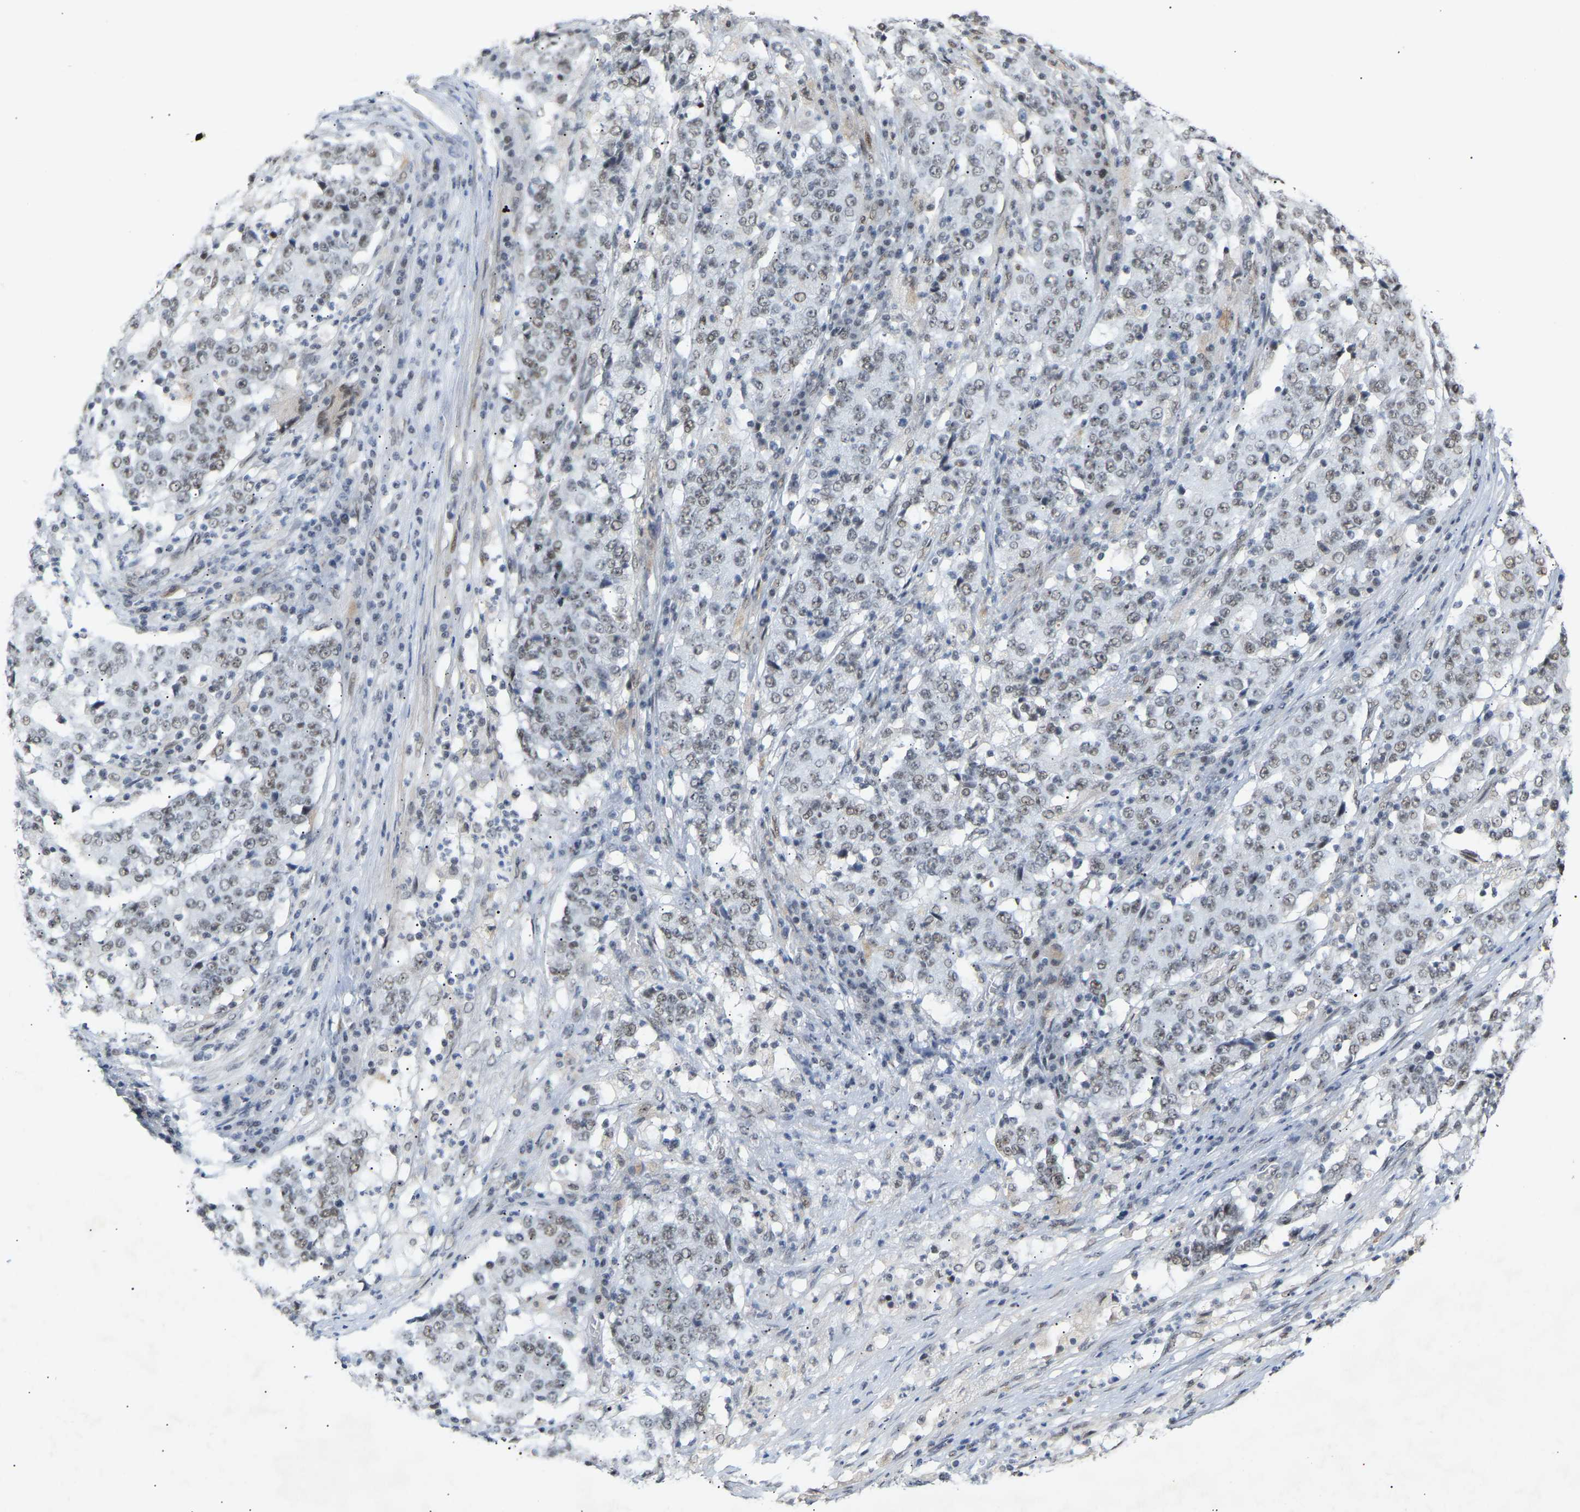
{"staining": {"intensity": "weak", "quantity": "<25%", "location": "nuclear"}, "tissue": "stomach cancer", "cell_type": "Tumor cells", "image_type": "cancer", "snomed": [{"axis": "morphology", "description": "Adenocarcinoma, NOS"}, {"axis": "topography", "description": "Stomach"}], "caption": "Stomach cancer was stained to show a protein in brown. There is no significant expression in tumor cells. Brightfield microscopy of immunohistochemistry (IHC) stained with DAB (brown) and hematoxylin (blue), captured at high magnification.", "gene": "NELFB", "patient": {"sex": "male", "age": 59}}